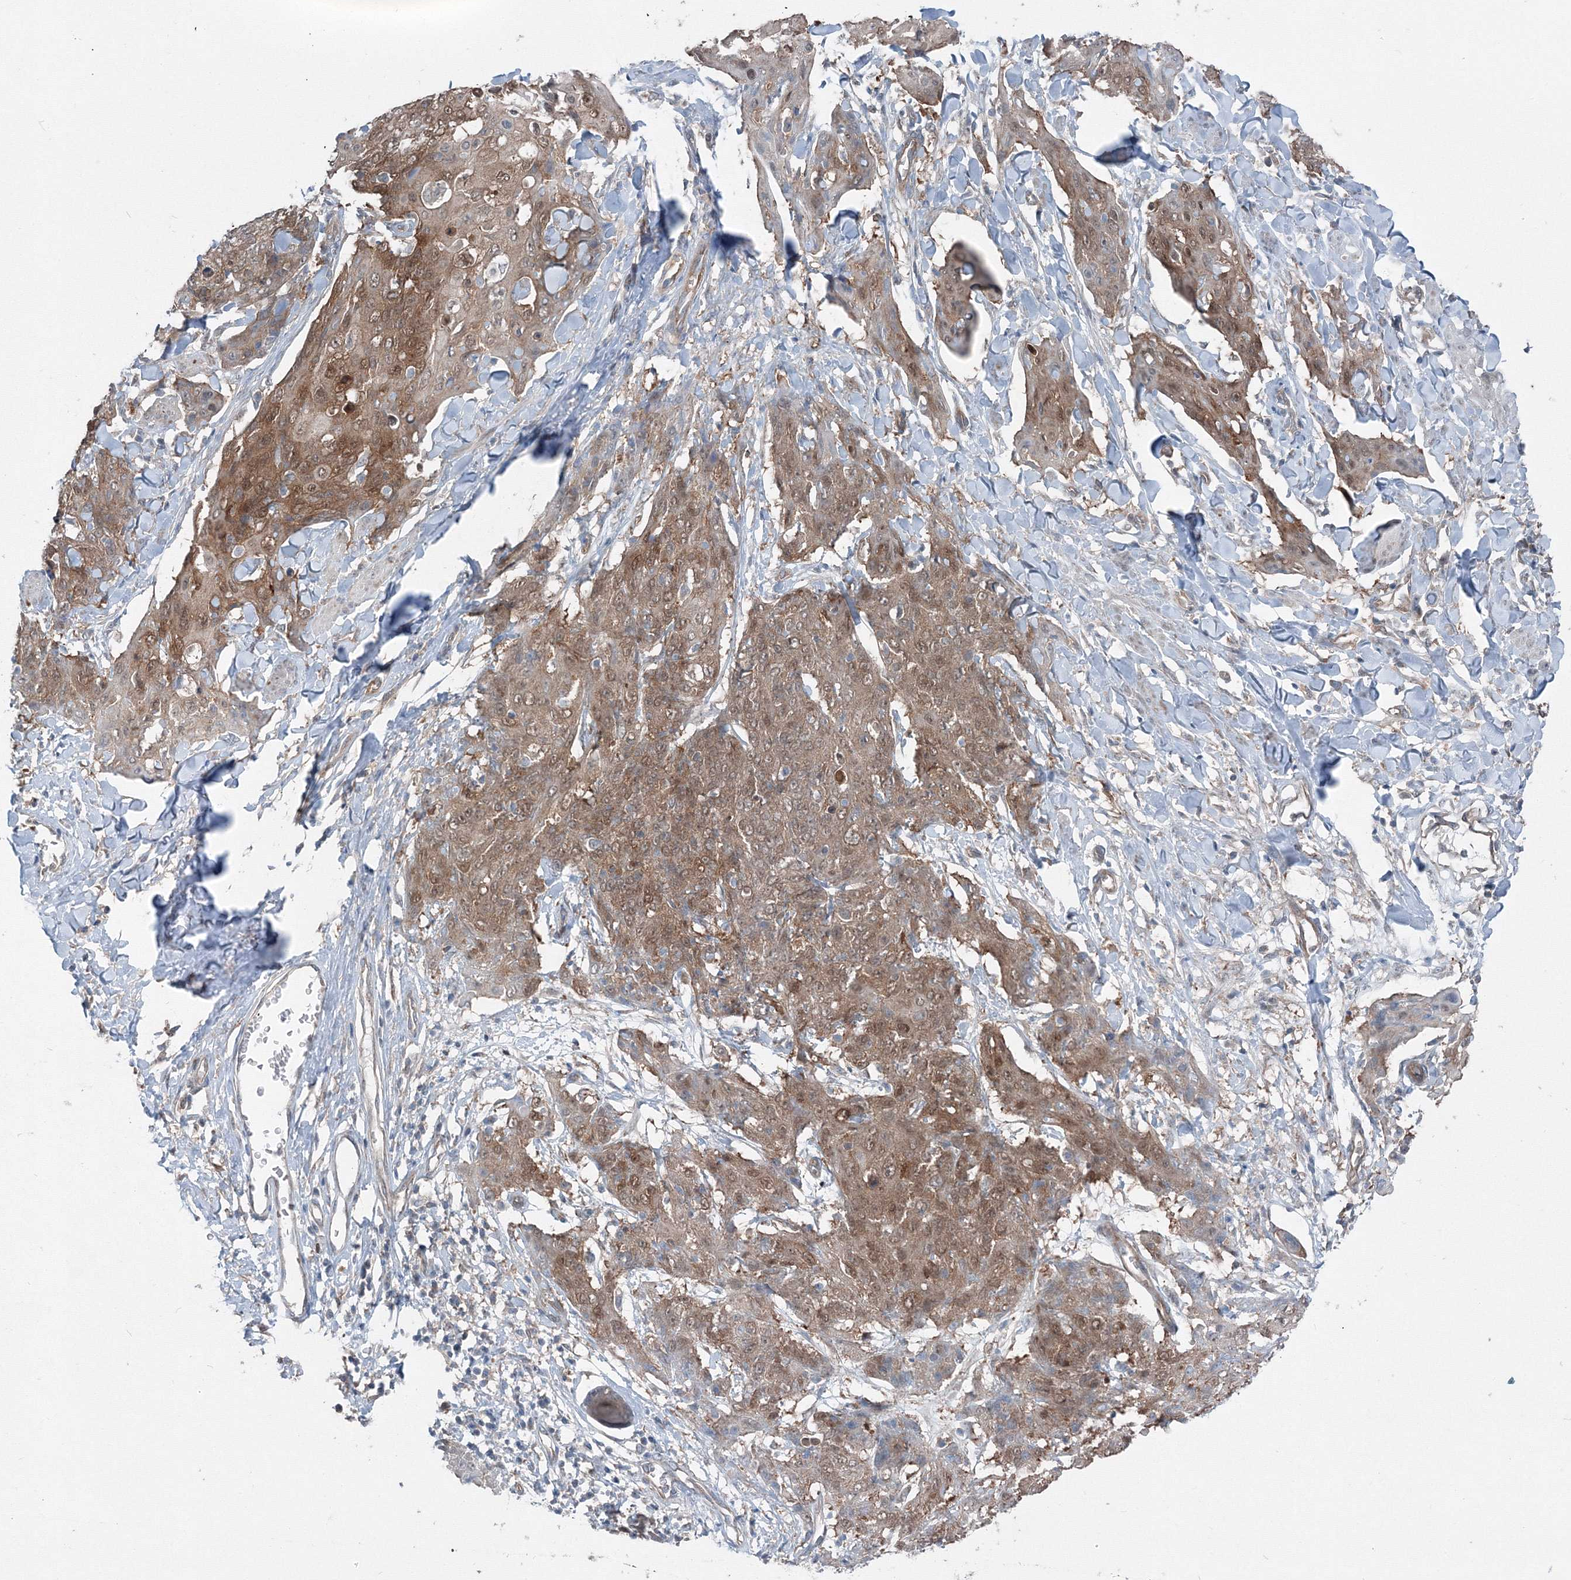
{"staining": {"intensity": "moderate", "quantity": ">75%", "location": "cytoplasmic/membranous,nuclear"}, "tissue": "skin cancer", "cell_type": "Tumor cells", "image_type": "cancer", "snomed": [{"axis": "morphology", "description": "Squamous cell carcinoma, NOS"}, {"axis": "topography", "description": "Skin"}, {"axis": "topography", "description": "Vulva"}], "caption": "Skin squamous cell carcinoma was stained to show a protein in brown. There is medium levels of moderate cytoplasmic/membranous and nuclear positivity in about >75% of tumor cells.", "gene": "TPRKB", "patient": {"sex": "female", "age": 85}}